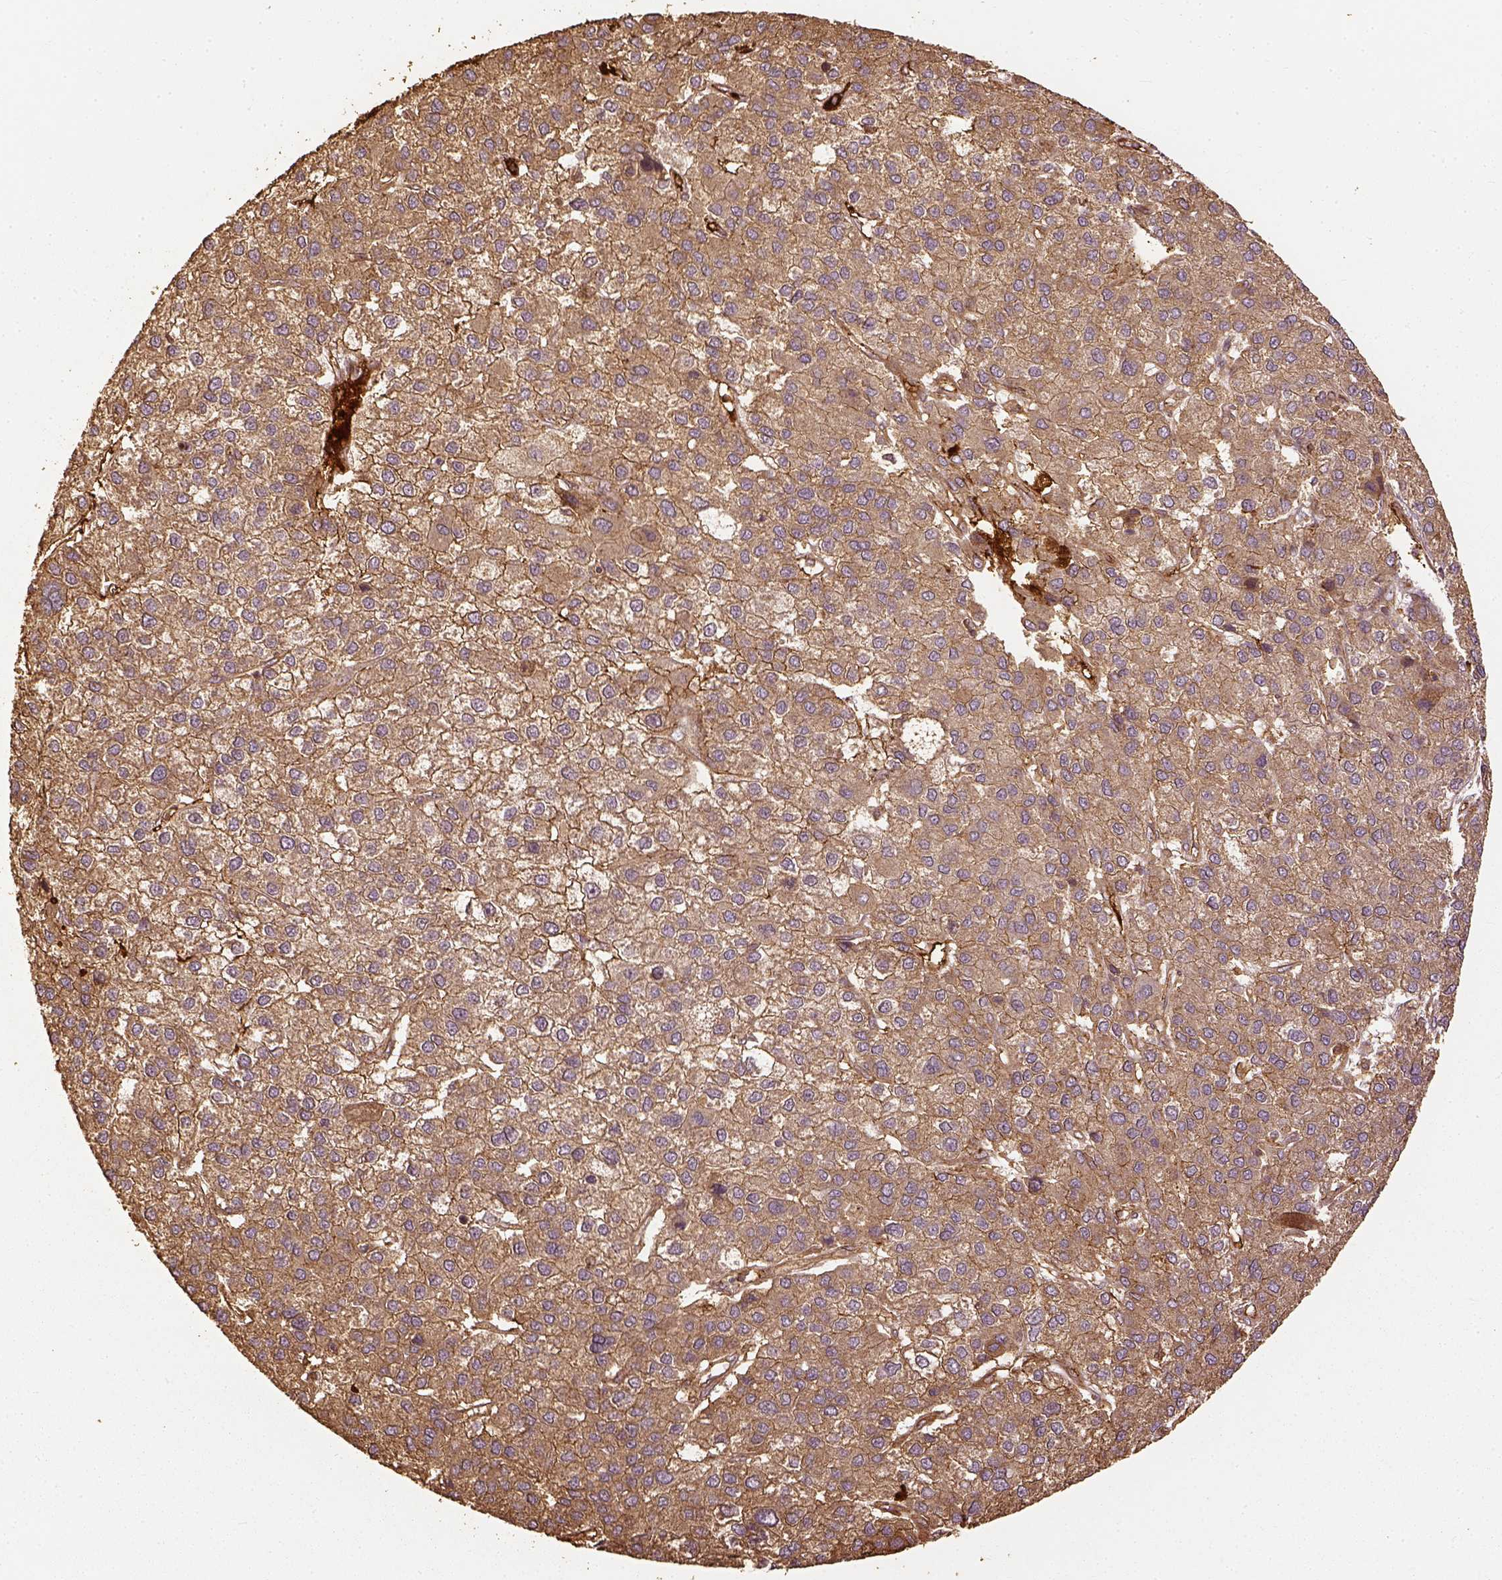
{"staining": {"intensity": "moderate", "quantity": ">75%", "location": "cytoplasmic/membranous"}, "tissue": "liver cancer", "cell_type": "Tumor cells", "image_type": "cancer", "snomed": [{"axis": "morphology", "description": "Carcinoma, Hepatocellular, NOS"}, {"axis": "topography", "description": "Liver"}], "caption": "There is medium levels of moderate cytoplasmic/membranous expression in tumor cells of hepatocellular carcinoma (liver), as demonstrated by immunohistochemical staining (brown color).", "gene": "VEGFA", "patient": {"sex": "female", "age": 41}}